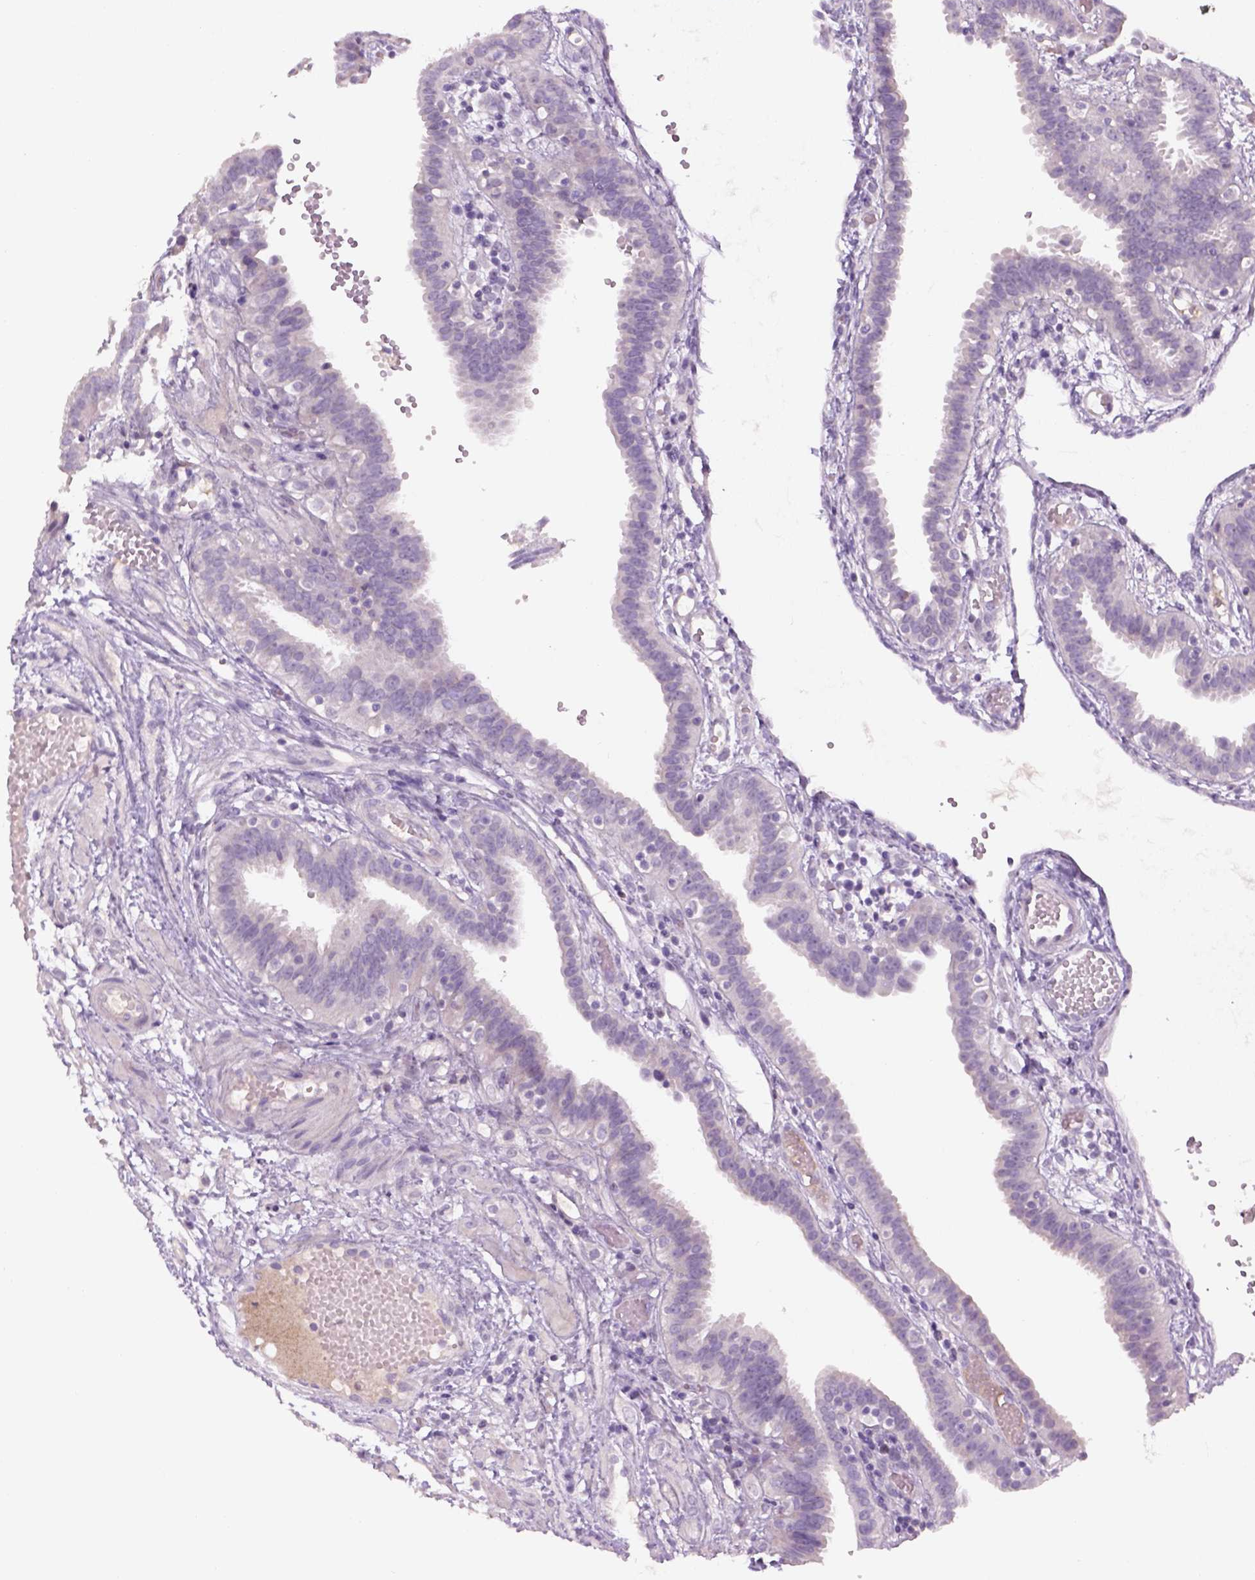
{"staining": {"intensity": "negative", "quantity": "none", "location": "none"}, "tissue": "fallopian tube", "cell_type": "Glandular cells", "image_type": "normal", "snomed": [{"axis": "morphology", "description": "Normal tissue, NOS"}, {"axis": "topography", "description": "Fallopian tube"}], "caption": "Fallopian tube stained for a protein using immunohistochemistry shows no staining glandular cells.", "gene": "GFI1B", "patient": {"sex": "female", "age": 37}}